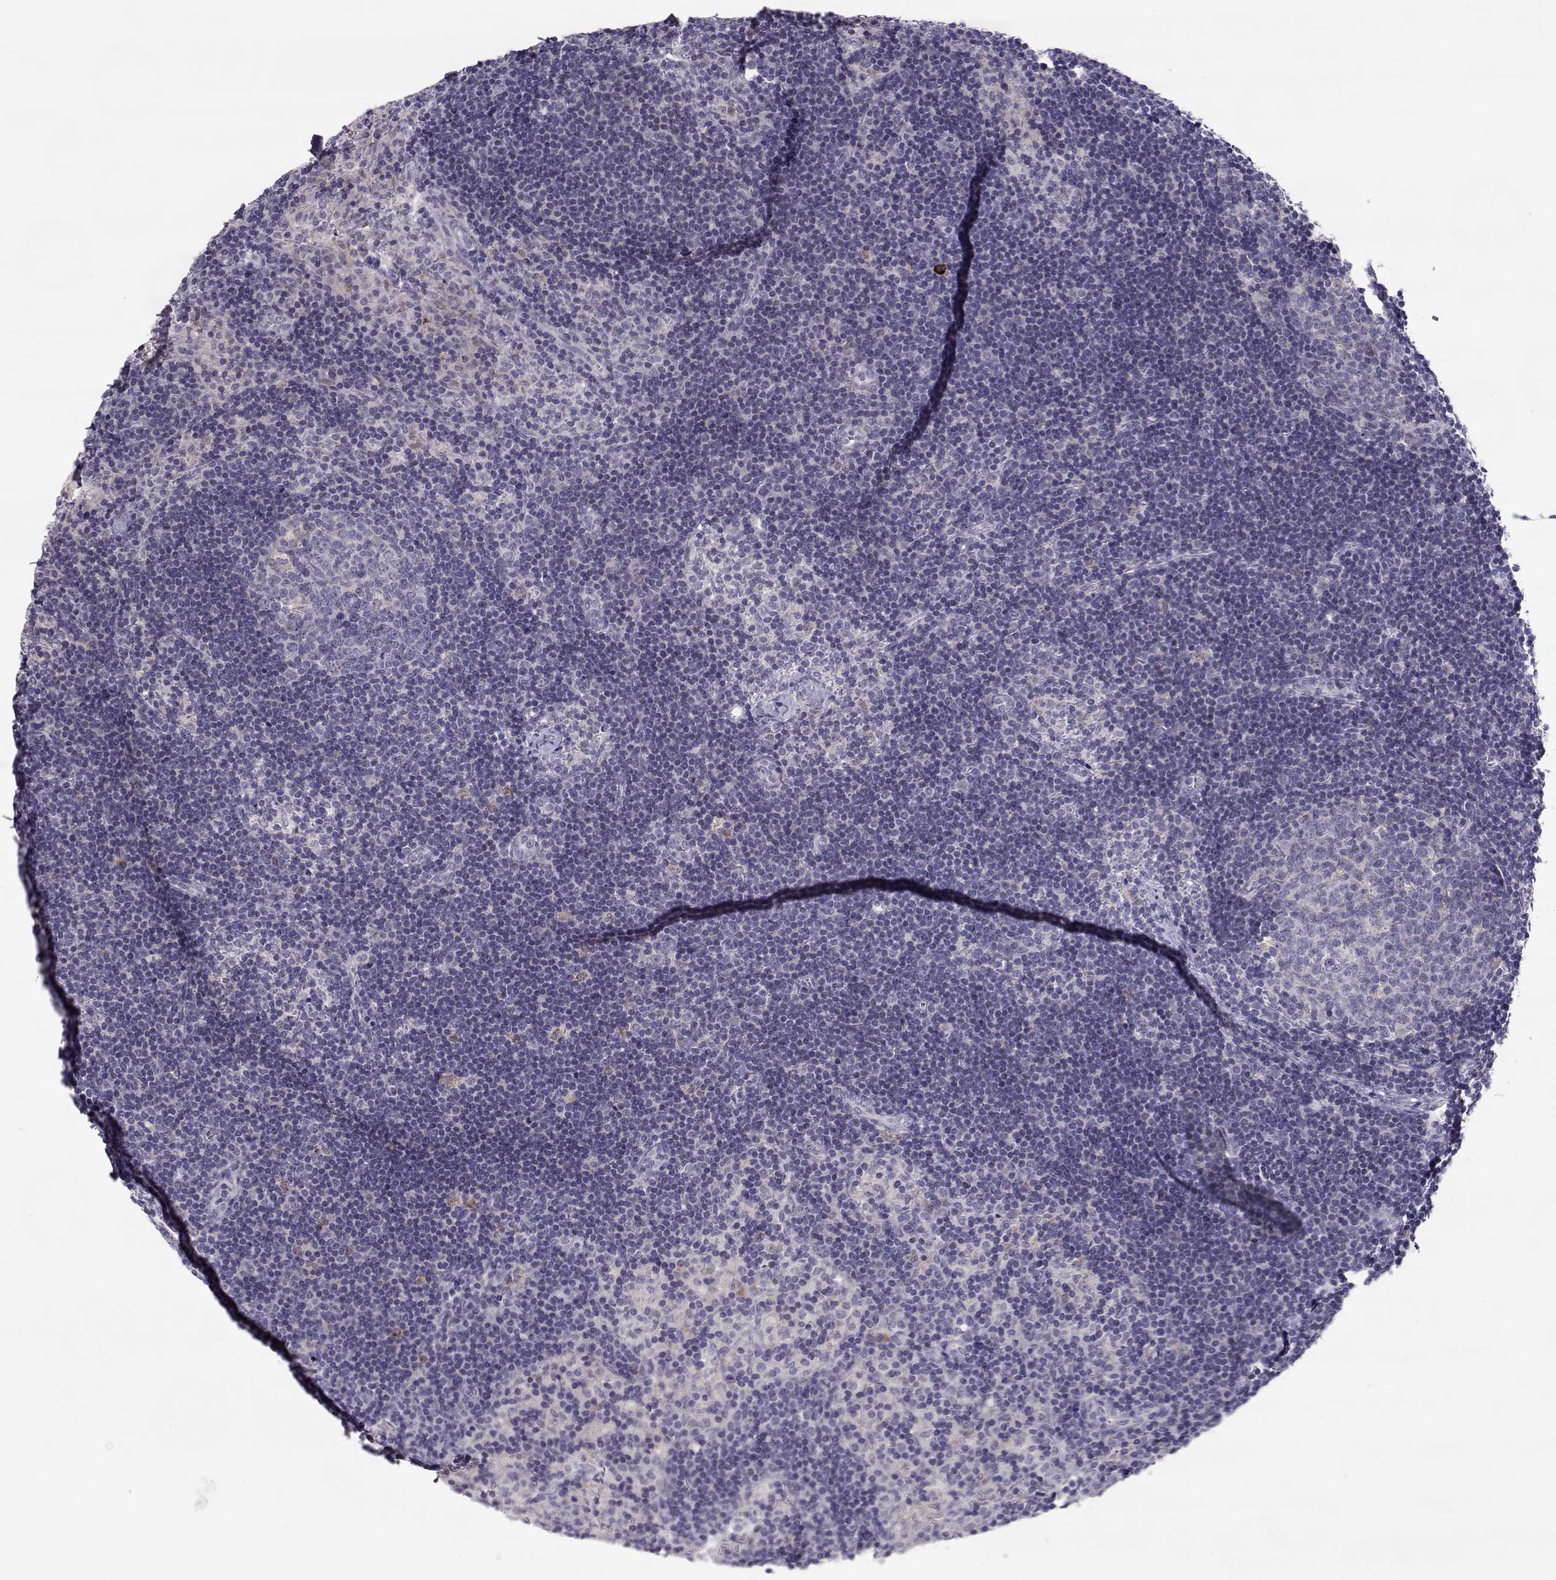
{"staining": {"intensity": "negative", "quantity": "none", "location": "none"}, "tissue": "lymph node", "cell_type": "Germinal center cells", "image_type": "normal", "snomed": [{"axis": "morphology", "description": "Normal tissue, NOS"}, {"axis": "topography", "description": "Lymph node"}], "caption": "Immunohistochemistry photomicrograph of benign lymph node: lymph node stained with DAB demonstrates no significant protein staining in germinal center cells. Brightfield microscopy of immunohistochemistry stained with DAB (3,3'-diaminobenzidine) (brown) and hematoxylin (blue), captured at high magnification.", "gene": "NPVF", "patient": {"sex": "female", "age": 52}}